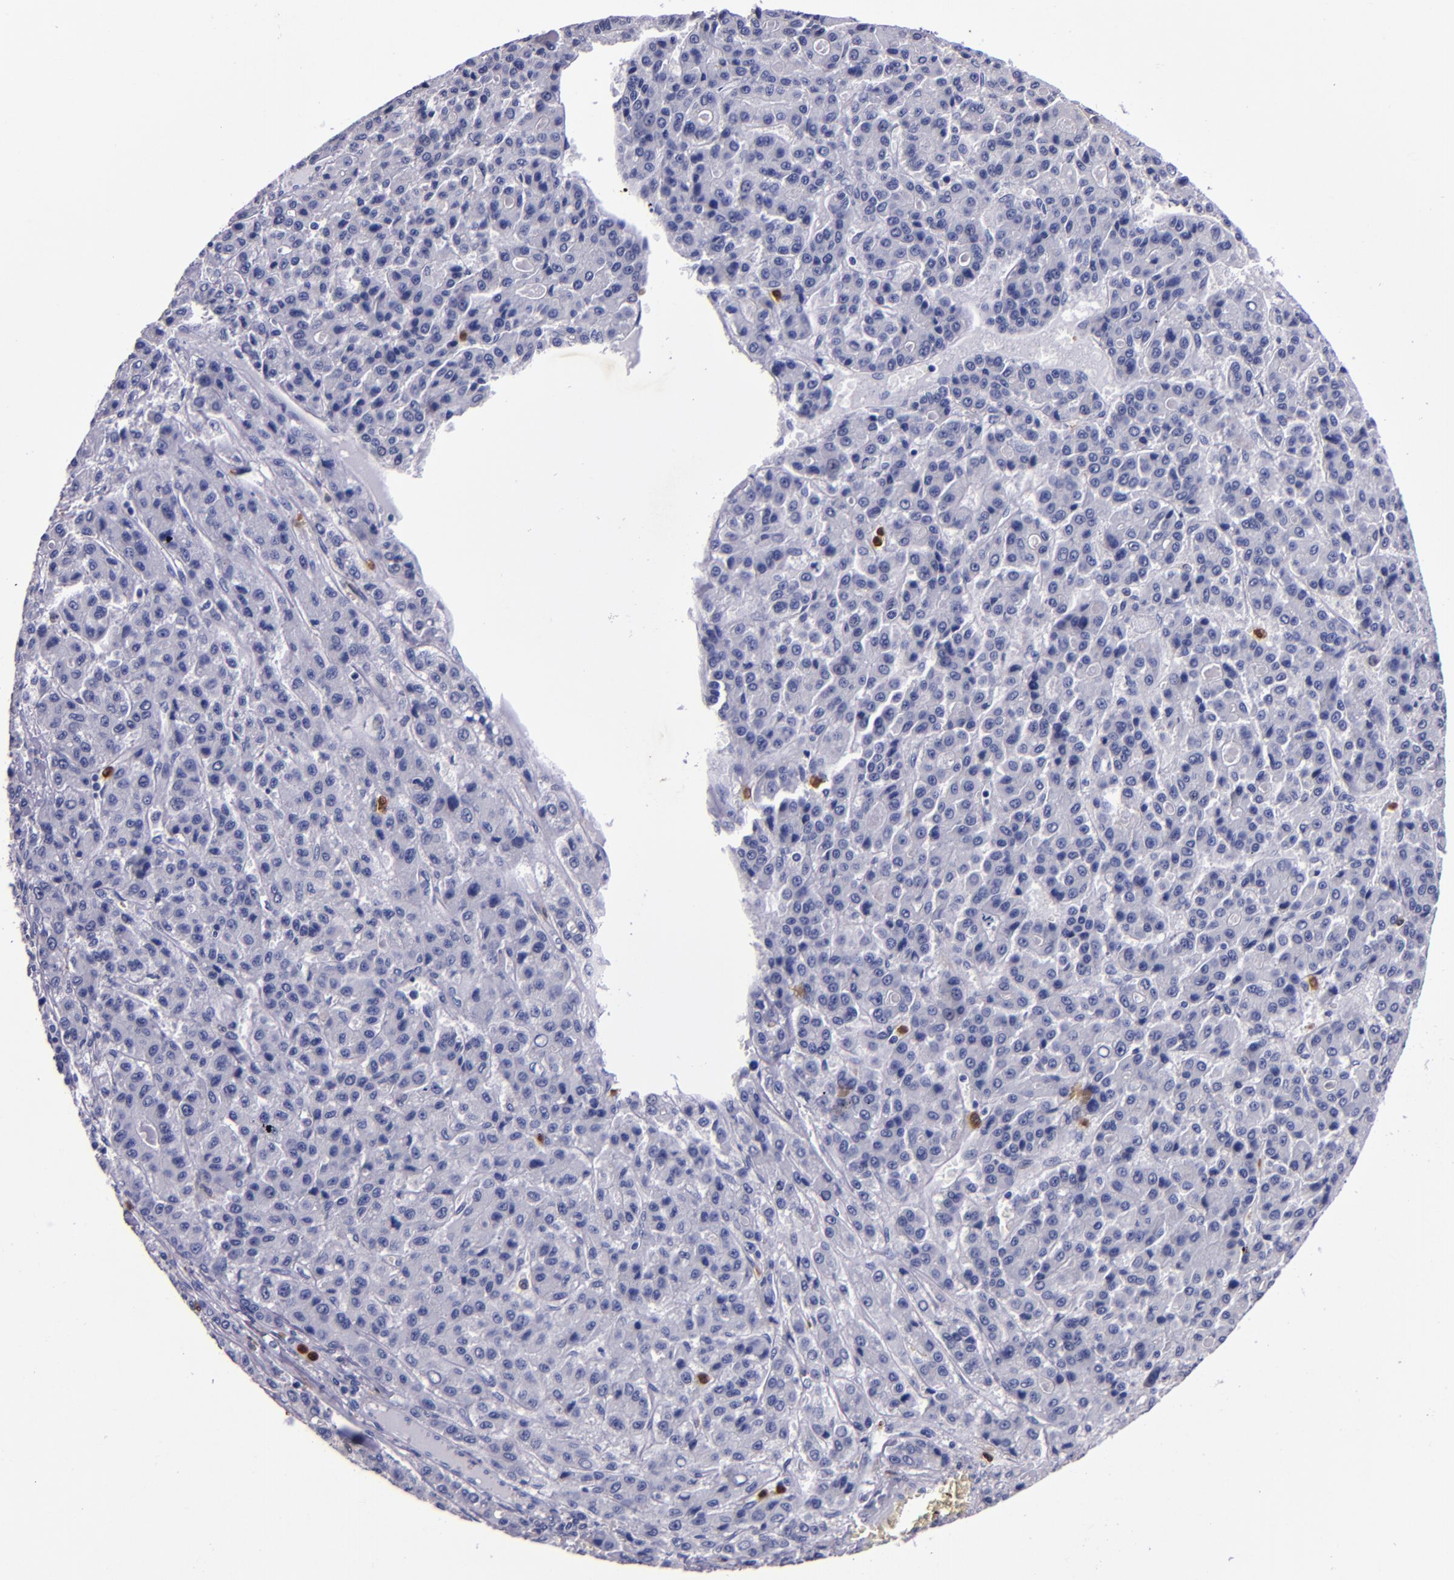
{"staining": {"intensity": "negative", "quantity": "none", "location": "none"}, "tissue": "liver cancer", "cell_type": "Tumor cells", "image_type": "cancer", "snomed": [{"axis": "morphology", "description": "Carcinoma, Hepatocellular, NOS"}, {"axis": "topography", "description": "Liver"}], "caption": "Immunohistochemistry image of liver cancer stained for a protein (brown), which exhibits no staining in tumor cells.", "gene": "S100A8", "patient": {"sex": "male", "age": 70}}